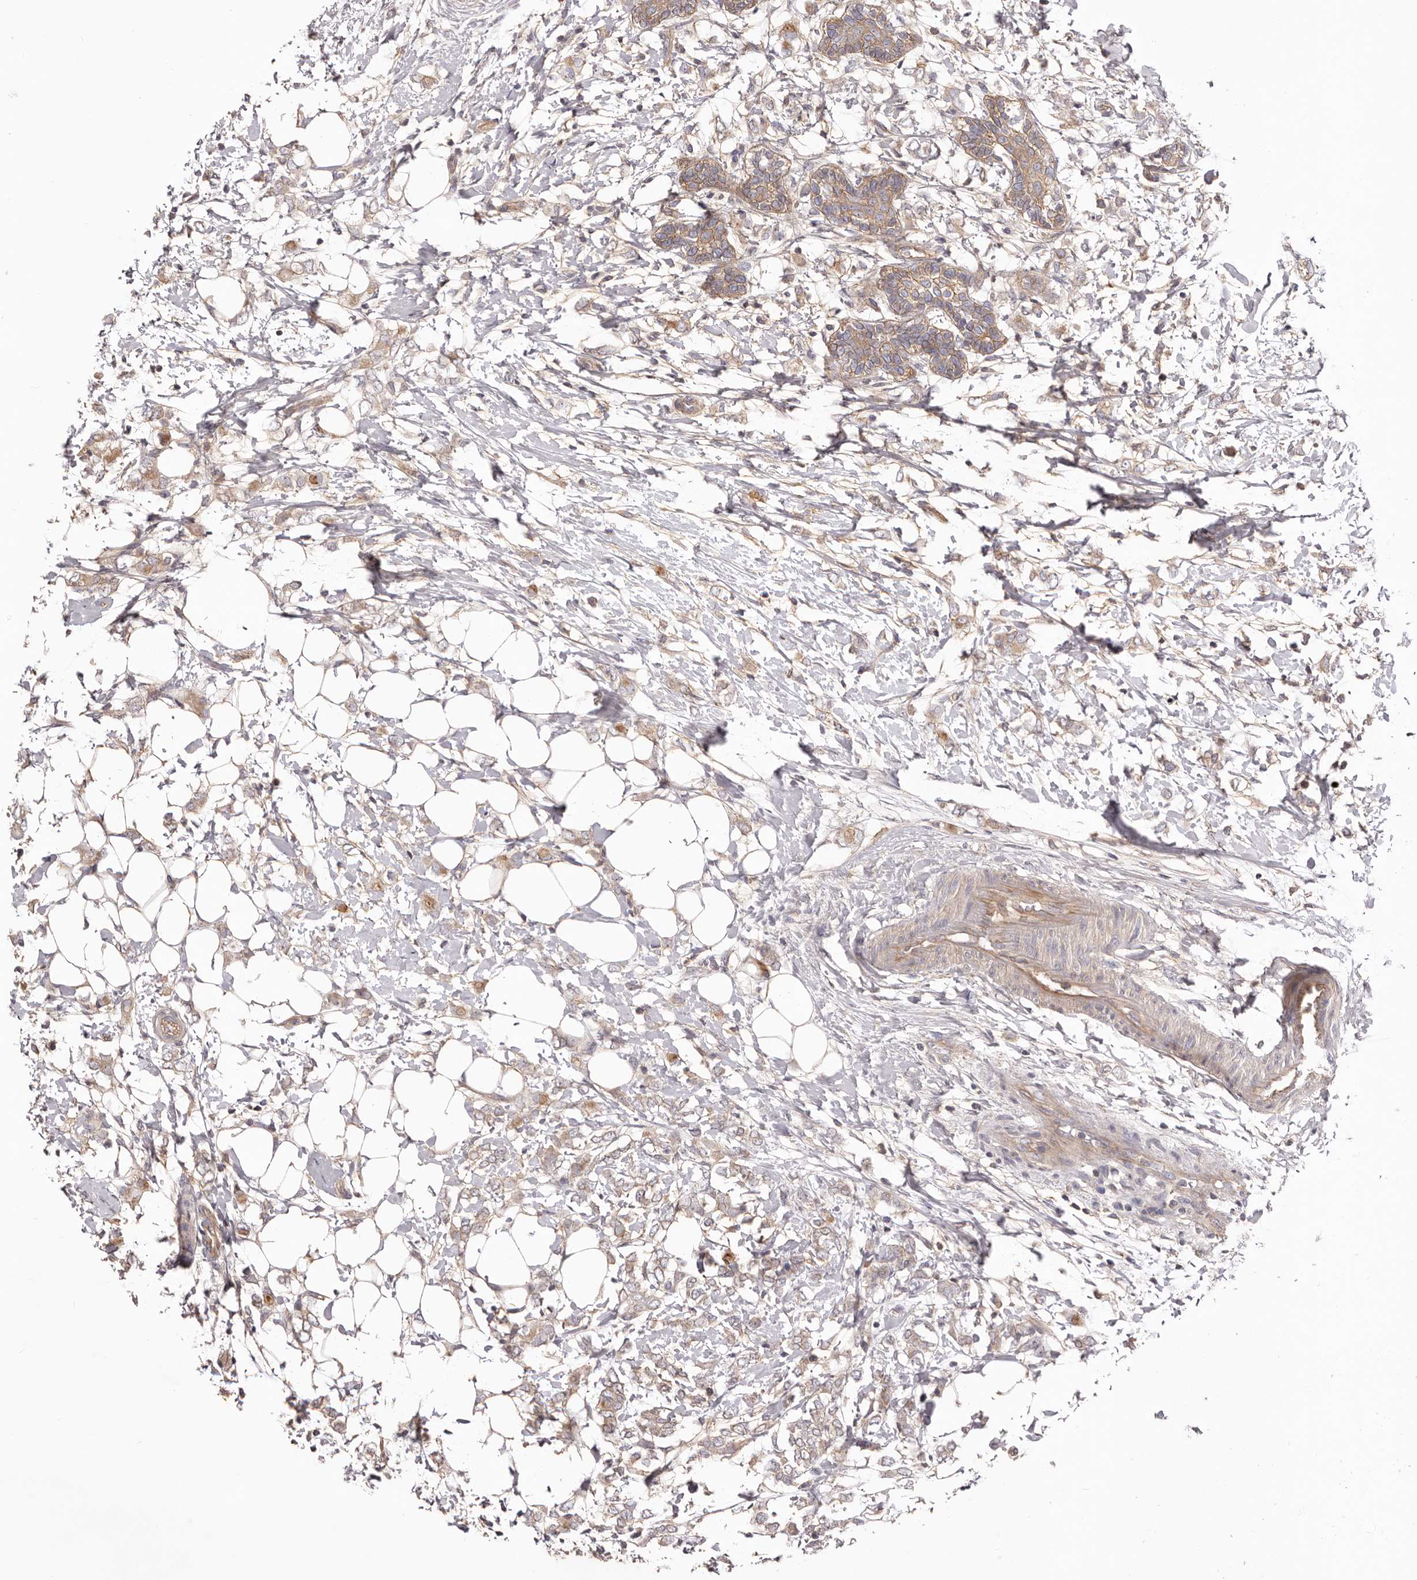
{"staining": {"intensity": "weak", "quantity": ">75%", "location": "cytoplasmic/membranous"}, "tissue": "breast cancer", "cell_type": "Tumor cells", "image_type": "cancer", "snomed": [{"axis": "morphology", "description": "Normal tissue, NOS"}, {"axis": "morphology", "description": "Lobular carcinoma"}, {"axis": "topography", "description": "Breast"}], "caption": "IHC image of neoplastic tissue: breast cancer stained using IHC shows low levels of weak protein expression localized specifically in the cytoplasmic/membranous of tumor cells, appearing as a cytoplasmic/membranous brown color.", "gene": "DMRT2", "patient": {"sex": "female", "age": 47}}